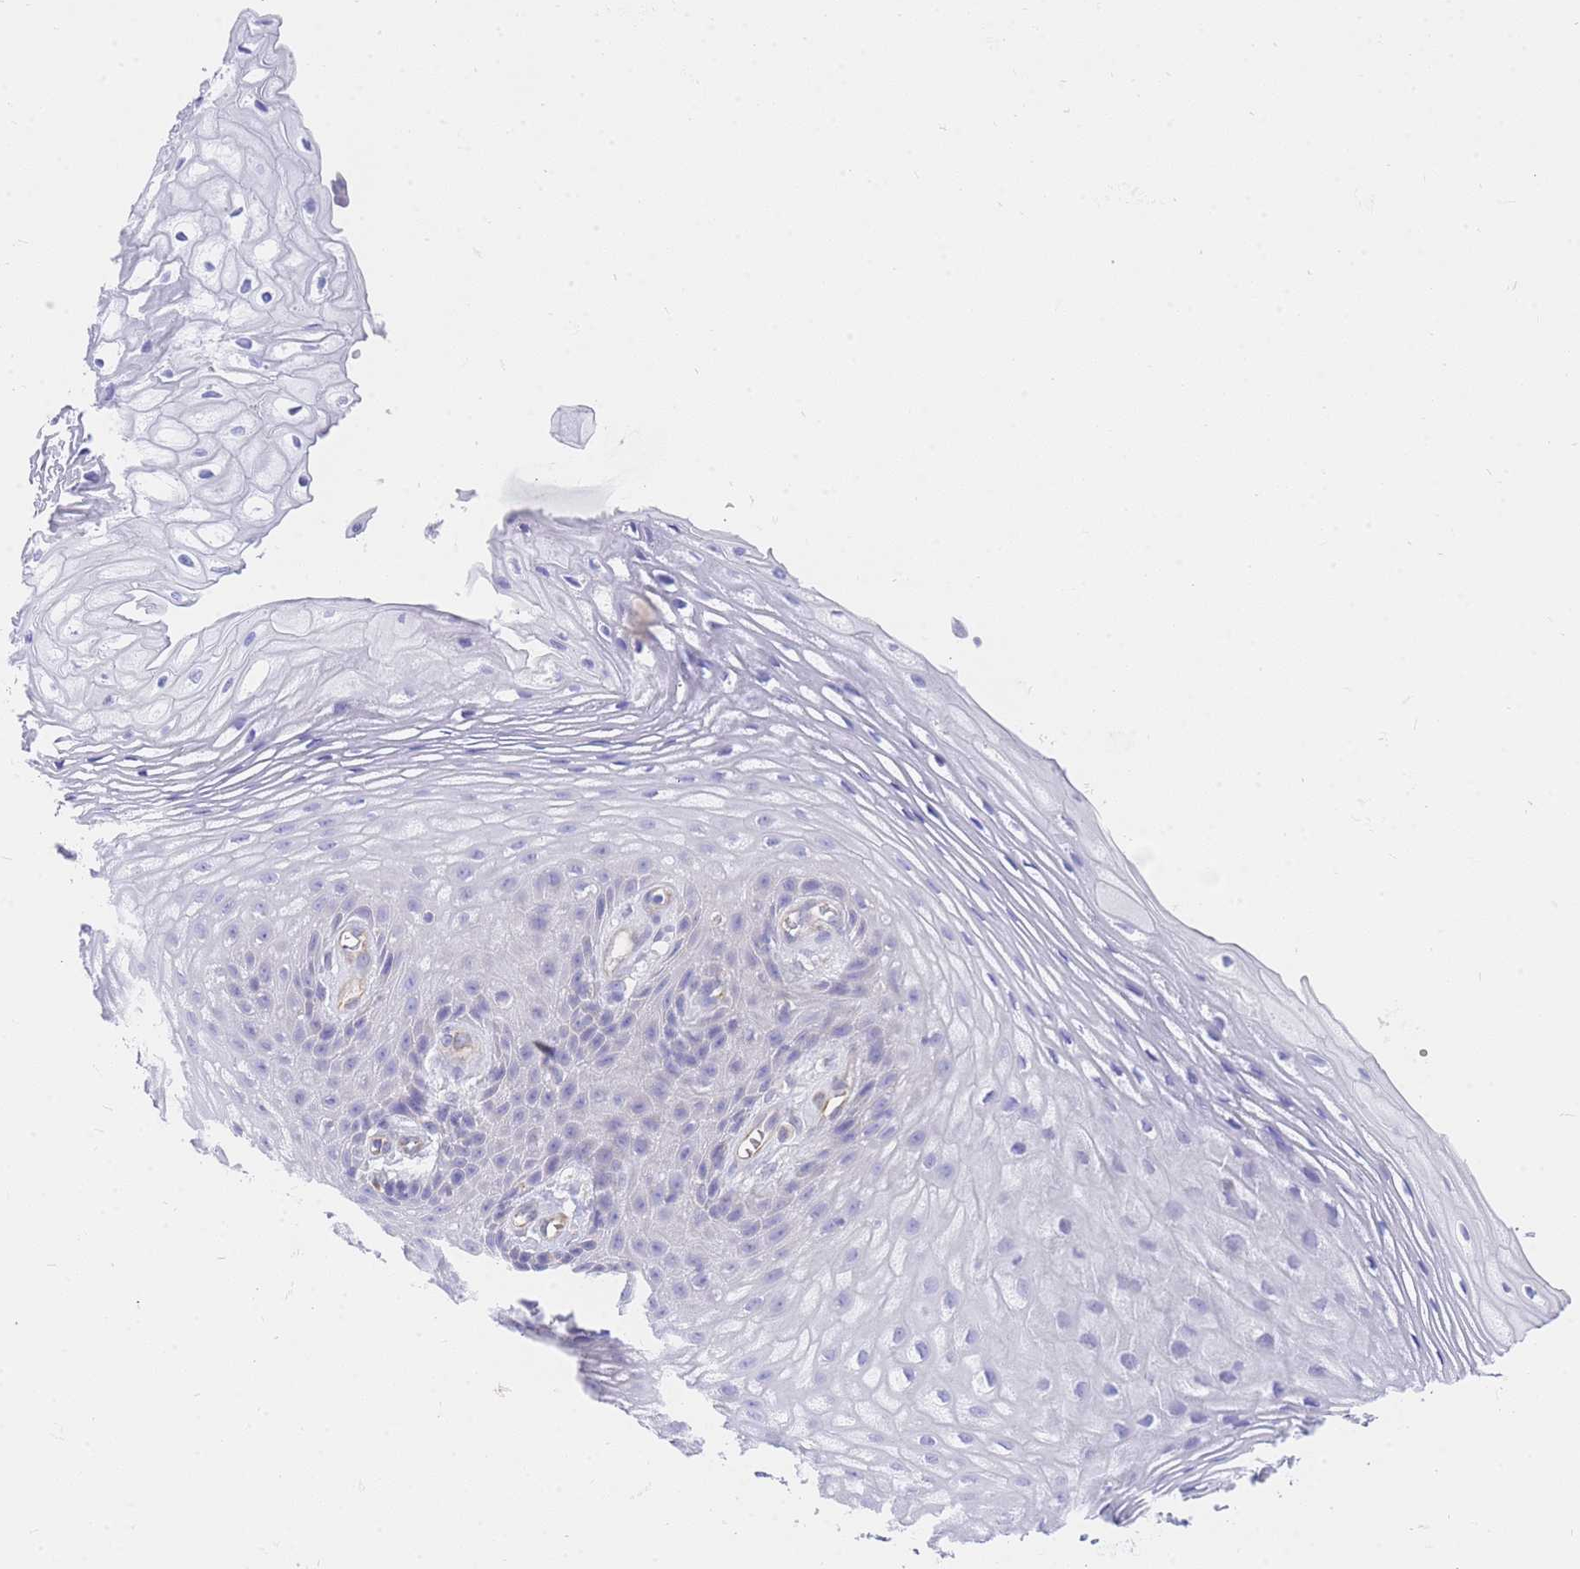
{"staining": {"intensity": "negative", "quantity": "none", "location": "none"}, "tissue": "vagina", "cell_type": "Squamous epithelial cells", "image_type": "normal", "snomed": [{"axis": "morphology", "description": "Normal tissue, NOS"}, {"axis": "topography", "description": "Vagina"}], "caption": "Squamous epithelial cells are negative for protein expression in unremarkable human vagina. Brightfield microscopy of immunohistochemistry (IHC) stained with DAB (3,3'-diaminobenzidine) (brown) and hematoxylin (blue), captured at high magnification.", "gene": "SRSF12", "patient": {"sex": "female", "age": 60}}